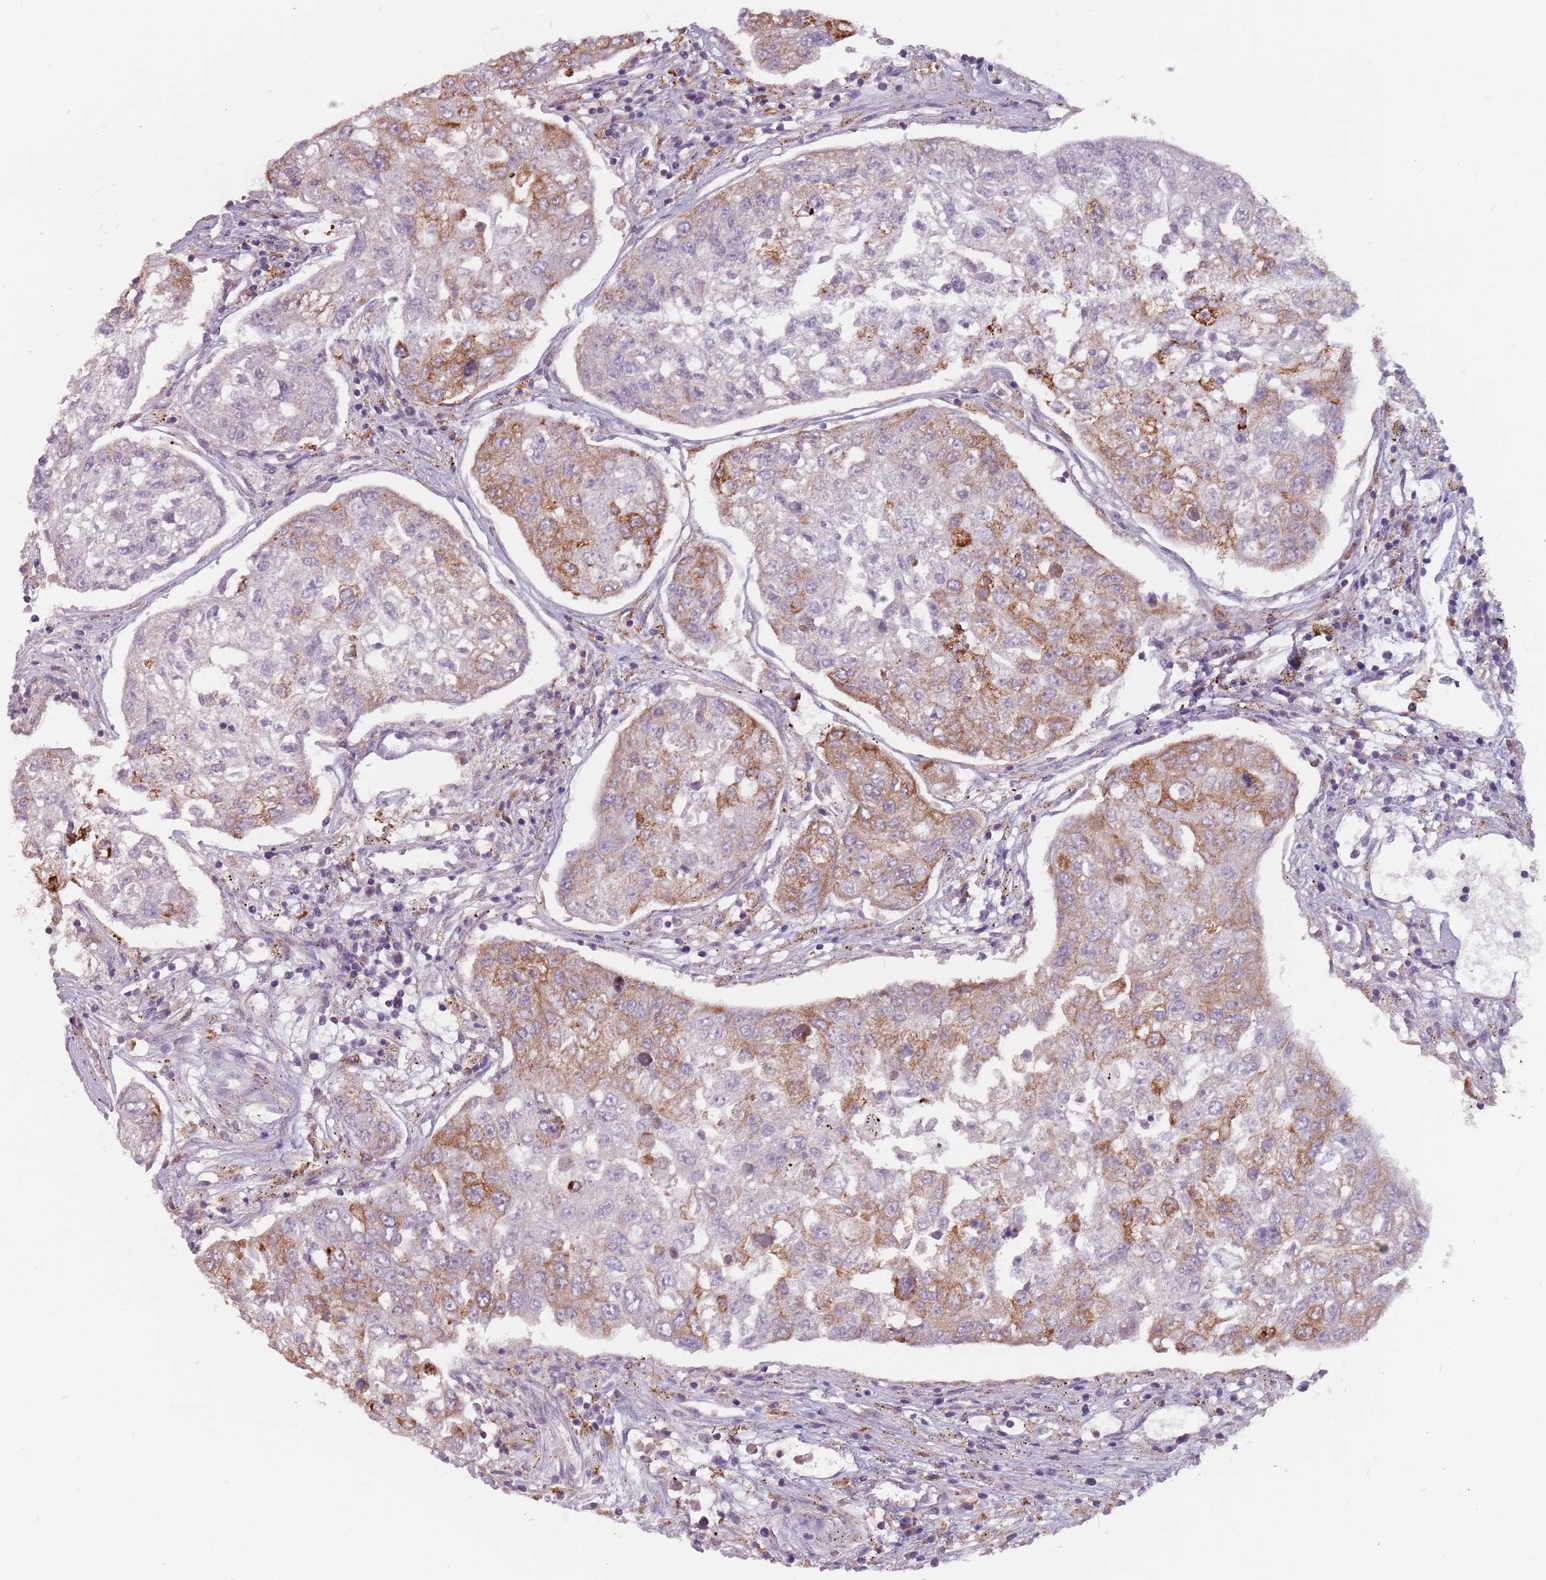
{"staining": {"intensity": "moderate", "quantity": "<25%", "location": "cytoplasmic/membranous"}, "tissue": "urothelial cancer", "cell_type": "Tumor cells", "image_type": "cancer", "snomed": [{"axis": "morphology", "description": "Urothelial carcinoma, High grade"}, {"axis": "topography", "description": "Lymph node"}, {"axis": "topography", "description": "Urinary bladder"}], "caption": "A photomicrograph showing moderate cytoplasmic/membranous positivity in about <25% of tumor cells in urothelial carcinoma (high-grade), as visualized by brown immunohistochemical staining.", "gene": "RPS9", "patient": {"sex": "male", "age": 51}}